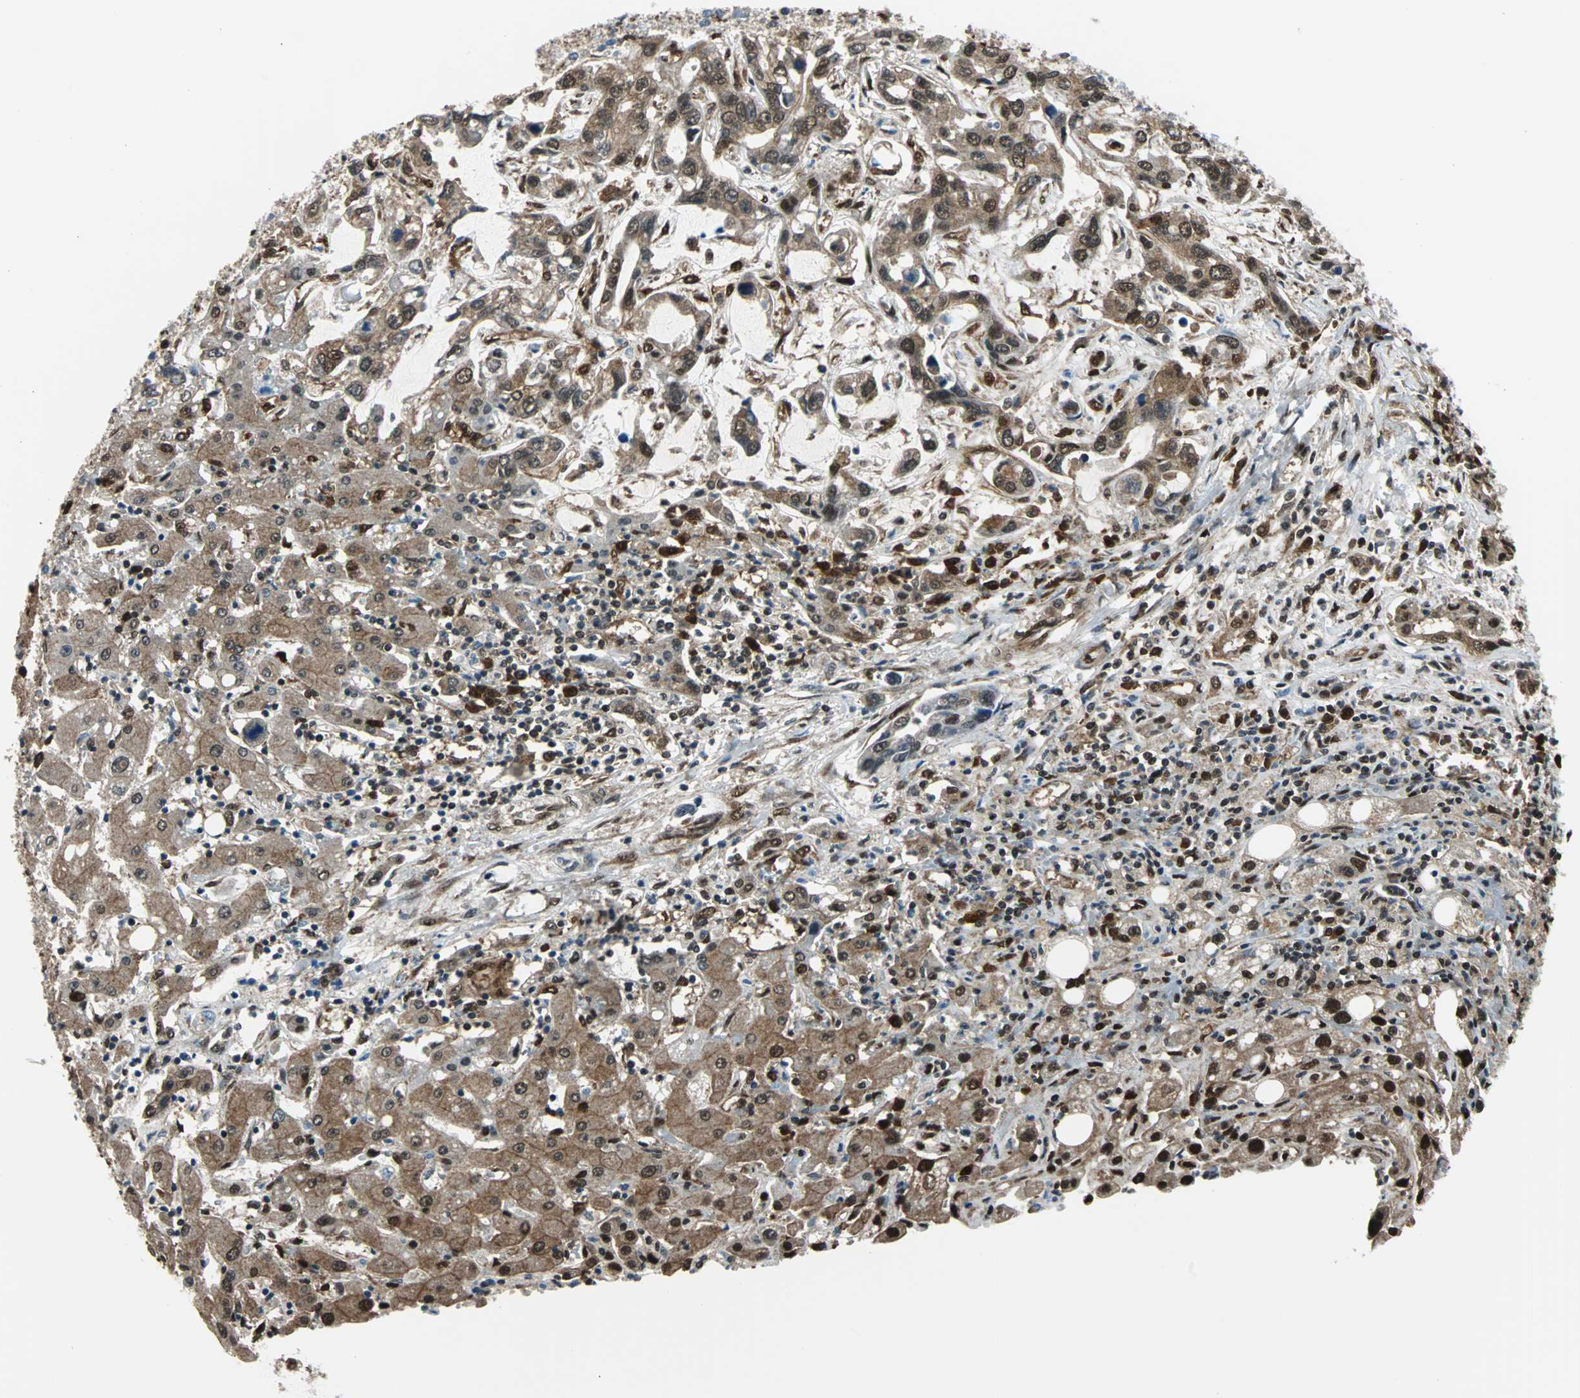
{"staining": {"intensity": "moderate", "quantity": ">75%", "location": "cytoplasmic/membranous,nuclear"}, "tissue": "liver cancer", "cell_type": "Tumor cells", "image_type": "cancer", "snomed": [{"axis": "morphology", "description": "Cholangiocarcinoma"}, {"axis": "topography", "description": "Liver"}], "caption": "This is an image of immunohistochemistry staining of liver cancer, which shows moderate staining in the cytoplasmic/membranous and nuclear of tumor cells.", "gene": "VCP", "patient": {"sex": "female", "age": 65}}